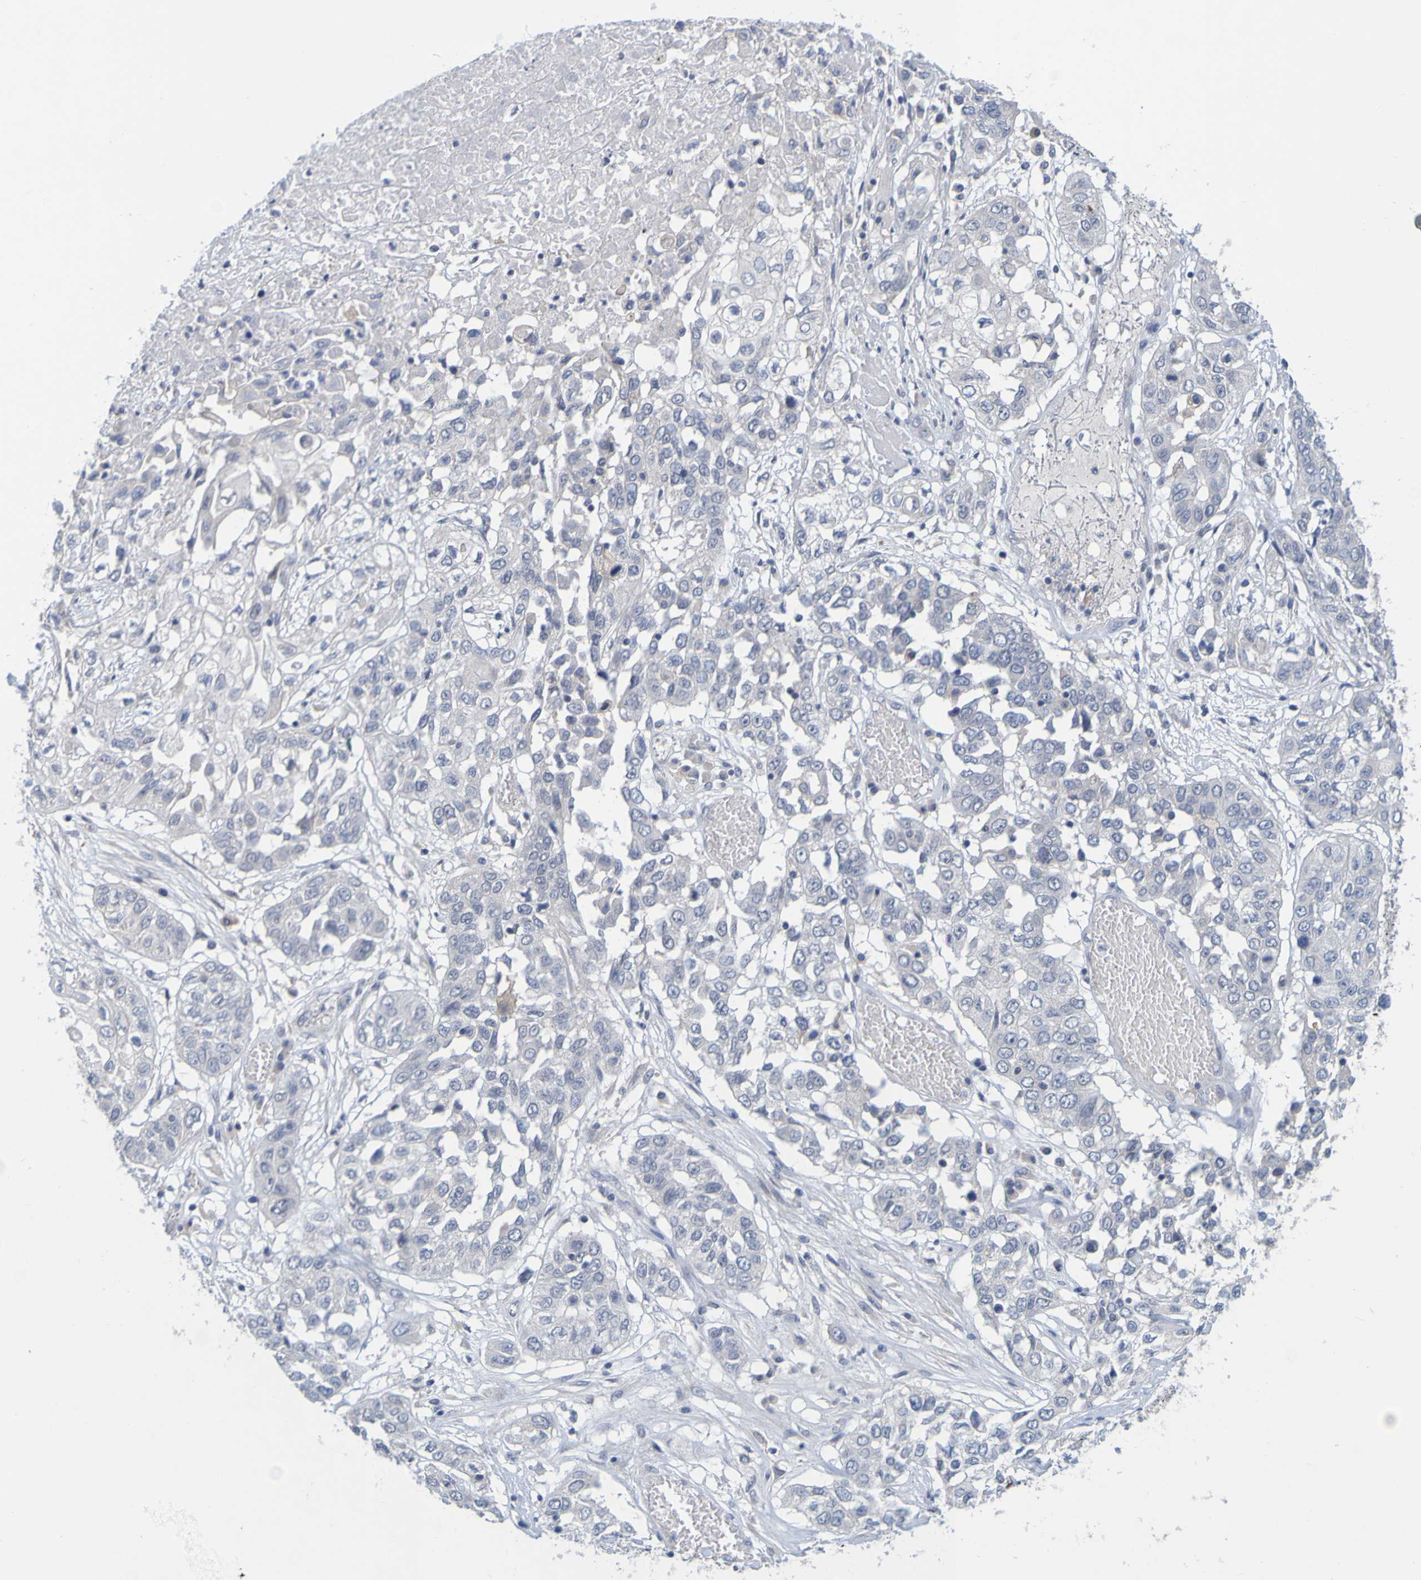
{"staining": {"intensity": "negative", "quantity": "none", "location": "none"}, "tissue": "lung cancer", "cell_type": "Tumor cells", "image_type": "cancer", "snomed": [{"axis": "morphology", "description": "Squamous cell carcinoma, NOS"}, {"axis": "topography", "description": "Lung"}], "caption": "Histopathology image shows no significant protein expression in tumor cells of lung cancer.", "gene": "ENDOU", "patient": {"sex": "male", "age": 71}}